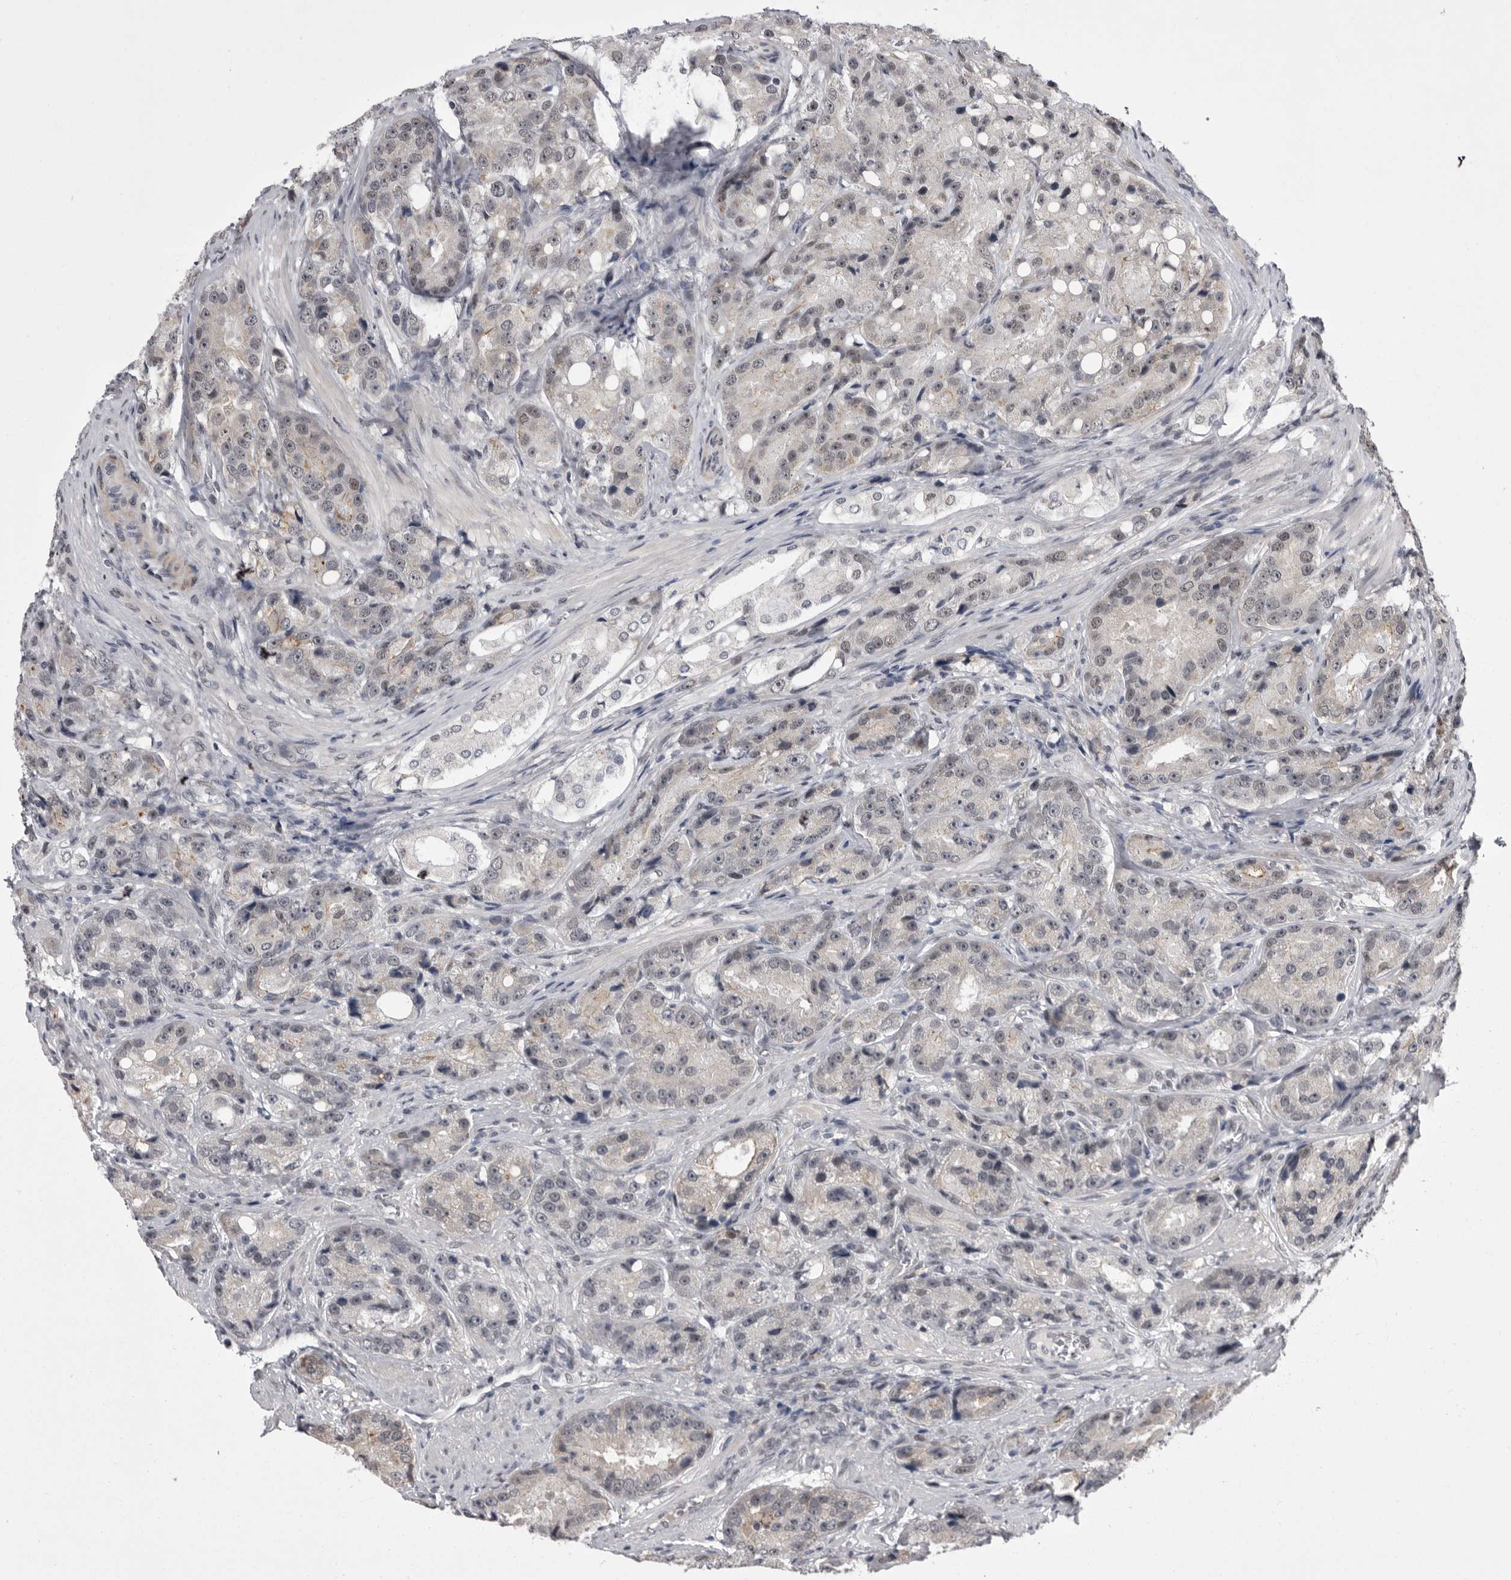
{"staining": {"intensity": "negative", "quantity": "none", "location": "none"}, "tissue": "prostate cancer", "cell_type": "Tumor cells", "image_type": "cancer", "snomed": [{"axis": "morphology", "description": "Adenocarcinoma, High grade"}, {"axis": "topography", "description": "Prostate"}], "caption": "Immunohistochemistry histopathology image of human prostate cancer stained for a protein (brown), which shows no staining in tumor cells.", "gene": "PRPF3", "patient": {"sex": "male", "age": 60}}